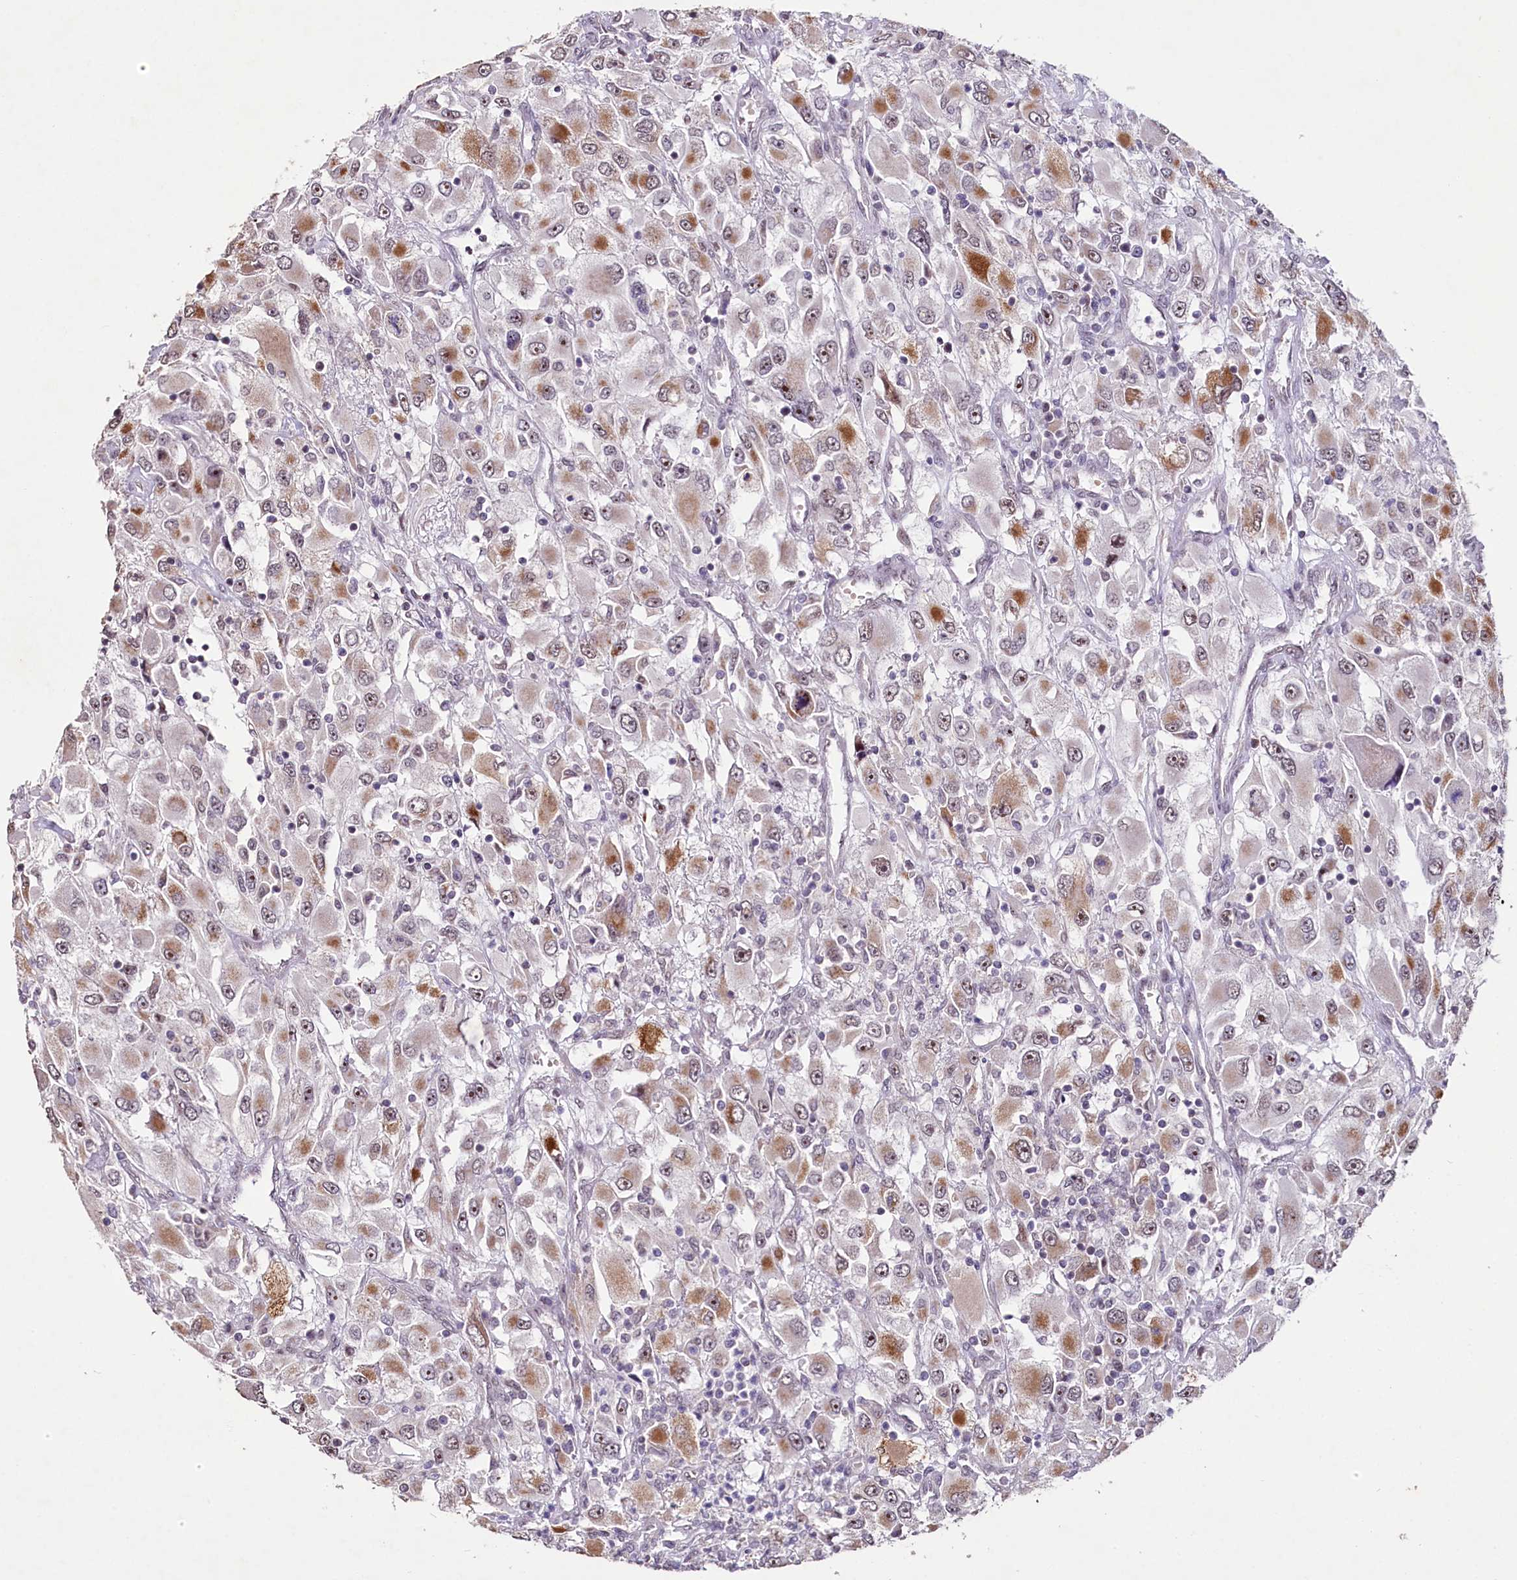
{"staining": {"intensity": "moderate", "quantity": "25%-75%", "location": "cytoplasmic/membranous,nuclear"}, "tissue": "renal cancer", "cell_type": "Tumor cells", "image_type": "cancer", "snomed": [{"axis": "morphology", "description": "Adenocarcinoma, NOS"}, {"axis": "topography", "description": "Kidney"}], "caption": "Tumor cells demonstrate medium levels of moderate cytoplasmic/membranous and nuclear expression in about 25%-75% of cells in human renal adenocarcinoma.", "gene": "PDE6D", "patient": {"sex": "female", "age": 52}}